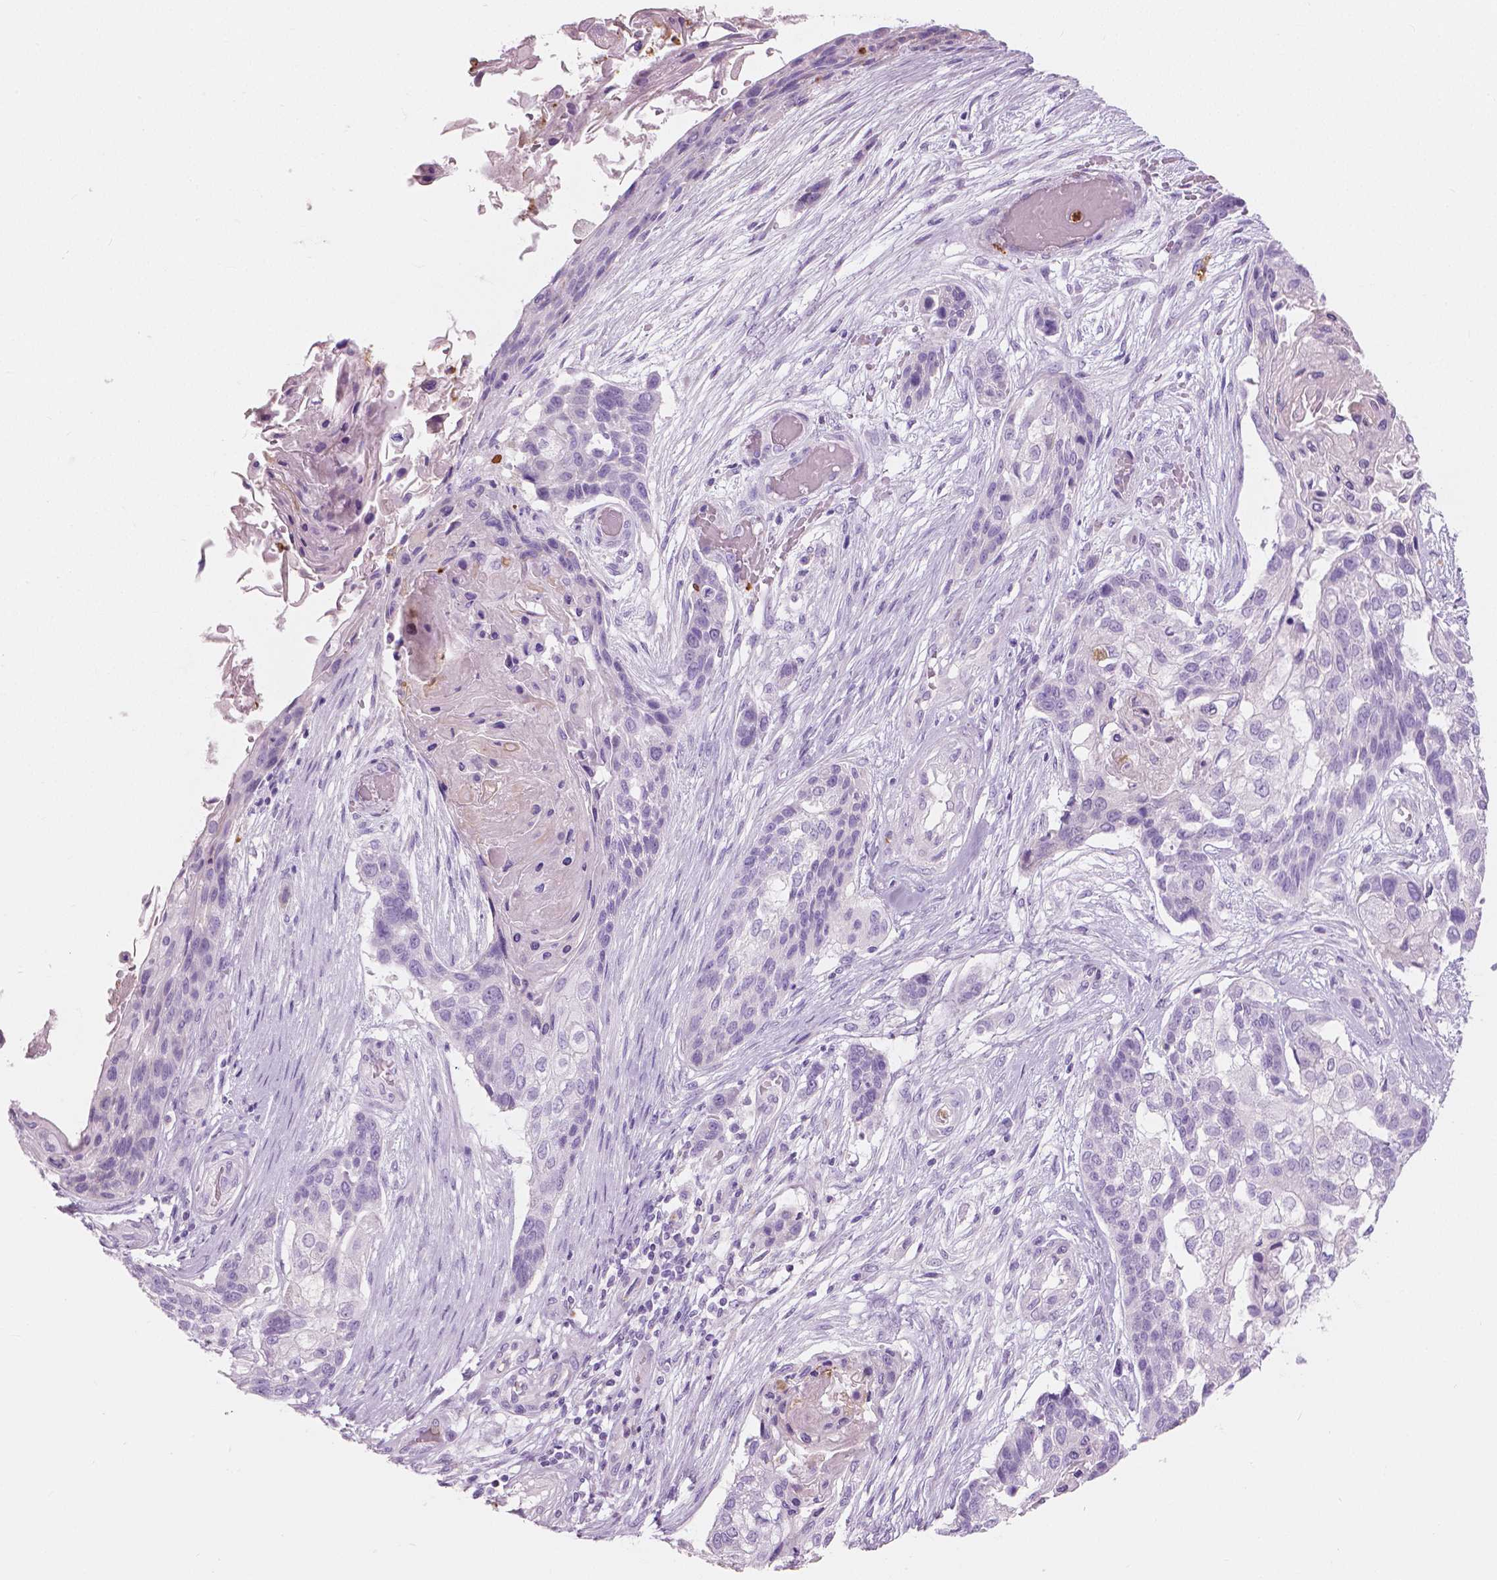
{"staining": {"intensity": "negative", "quantity": "none", "location": "none"}, "tissue": "lung cancer", "cell_type": "Tumor cells", "image_type": "cancer", "snomed": [{"axis": "morphology", "description": "Squamous cell carcinoma, NOS"}, {"axis": "topography", "description": "Lung"}], "caption": "IHC micrograph of lung squamous cell carcinoma stained for a protein (brown), which displays no positivity in tumor cells.", "gene": "CXCR2", "patient": {"sex": "male", "age": 69}}